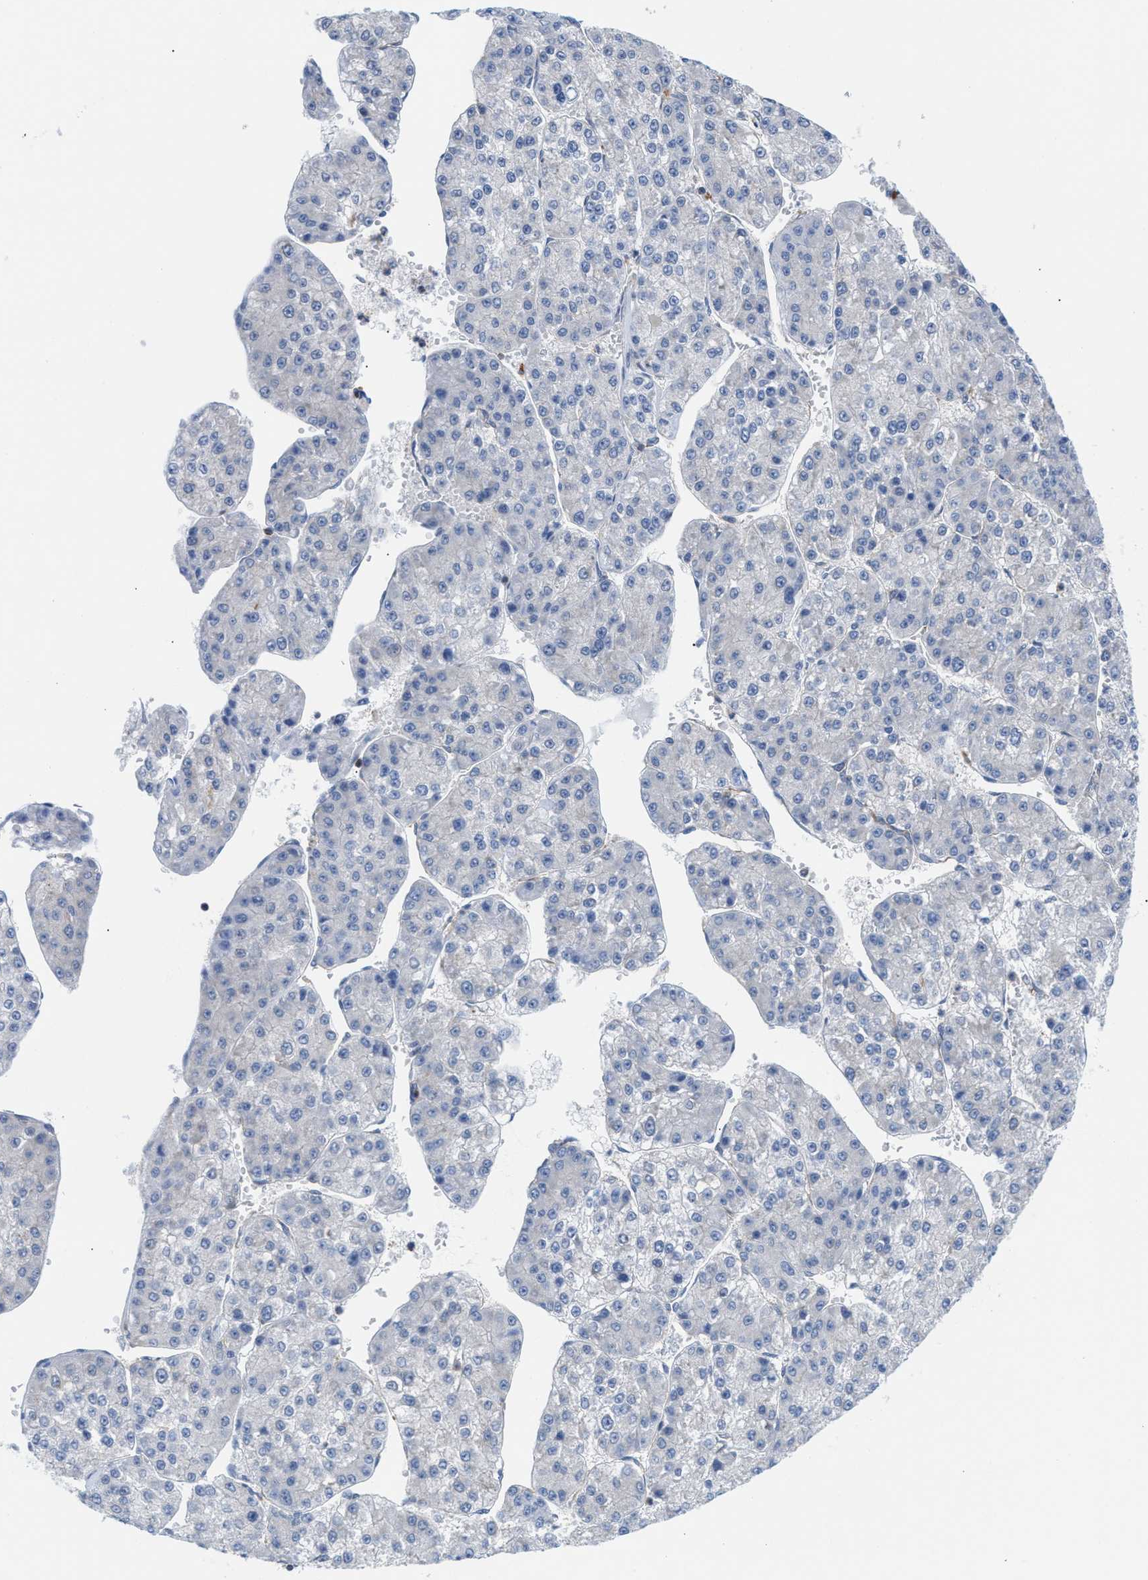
{"staining": {"intensity": "negative", "quantity": "none", "location": "none"}, "tissue": "liver cancer", "cell_type": "Tumor cells", "image_type": "cancer", "snomed": [{"axis": "morphology", "description": "Carcinoma, Hepatocellular, NOS"}, {"axis": "topography", "description": "Liver"}], "caption": "The histopathology image reveals no significant staining in tumor cells of liver cancer.", "gene": "IL16", "patient": {"sex": "female", "age": 73}}